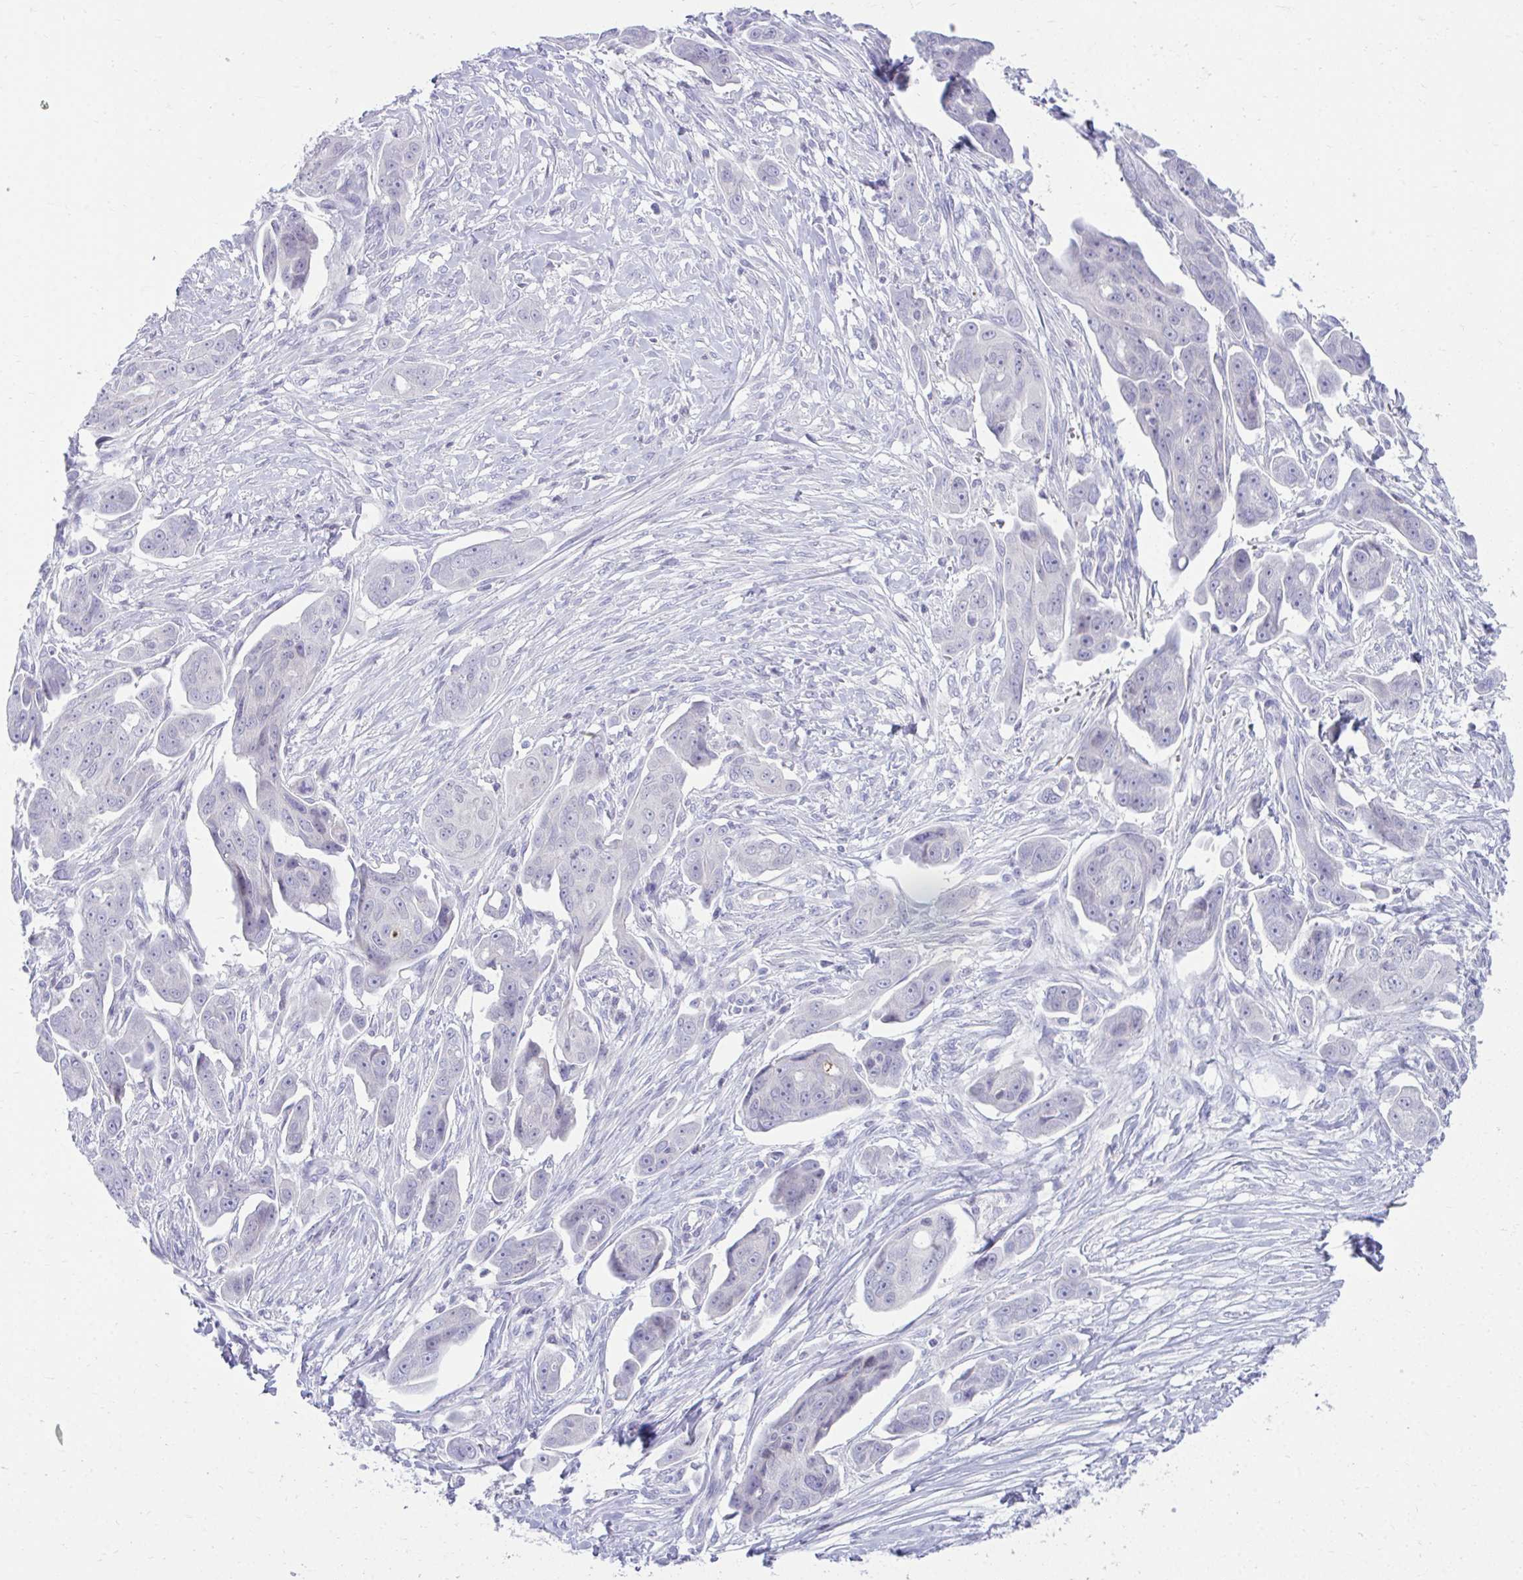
{"staining": {"intensity": "negative", "quantity": "none", "location": "none"}, "tissue": "ovarian cancer", "cell_type": "Tumor cells", "image_type": "cancer", "snomed": [{"axis": "morphology", "description": "Carcinoma, endometroid"}, {"axis": "topography", "description": "Ovary"}], "caption": "Tumor cells are negative for protein expression in human ovarian cancer (endometroid carcinoma).", "gene": "OR7A5", "patient": {"sex": "female", "age": 70}}